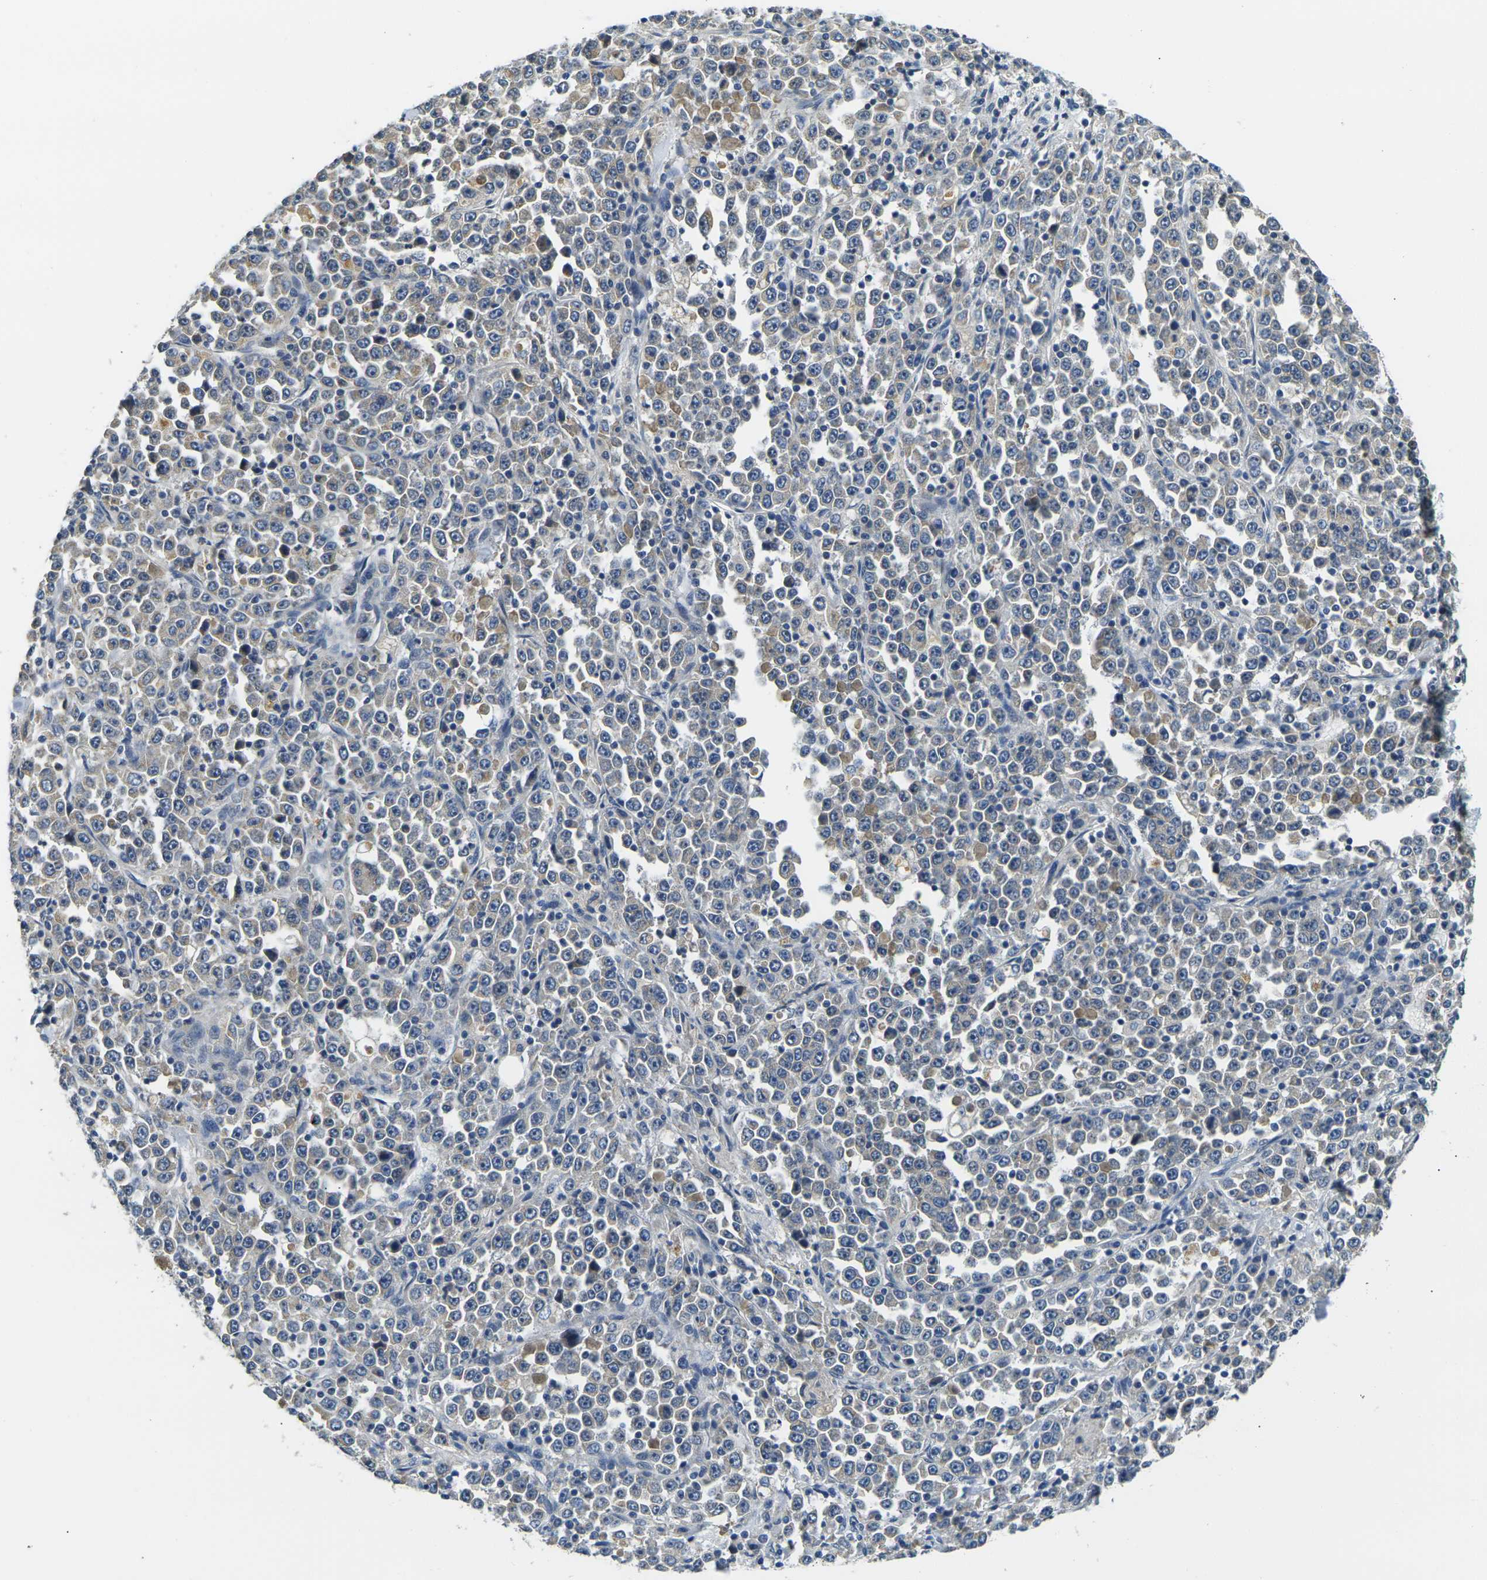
{"staining": {"intensity": "weak", "quantity": "<25%", "location": "cytoplasmic/membranous"}, "tissue": "stomach cancer", "cell_type": "Tumor cells", "image_type": "cancer", "snomed": [{"axis": "morphology", "description": "Normal tissue, NOS"}, {"axis": "morphology", "description": "Adenocarcinoma, NOS"}, {"axis": "topography", "description": "Stomach, upper"}, {"axis": "topography", "description": "Stomach"}], "caption": "Immunohistochemistry histopathology image of neoplastic tissue: human stomach cancer (adenocarcinoma) stained with DAB demonstrates no significant protein staining in tumor cells.", "gene": "SHISAL2B", "patient": {"sex": "male", "age": 59}}